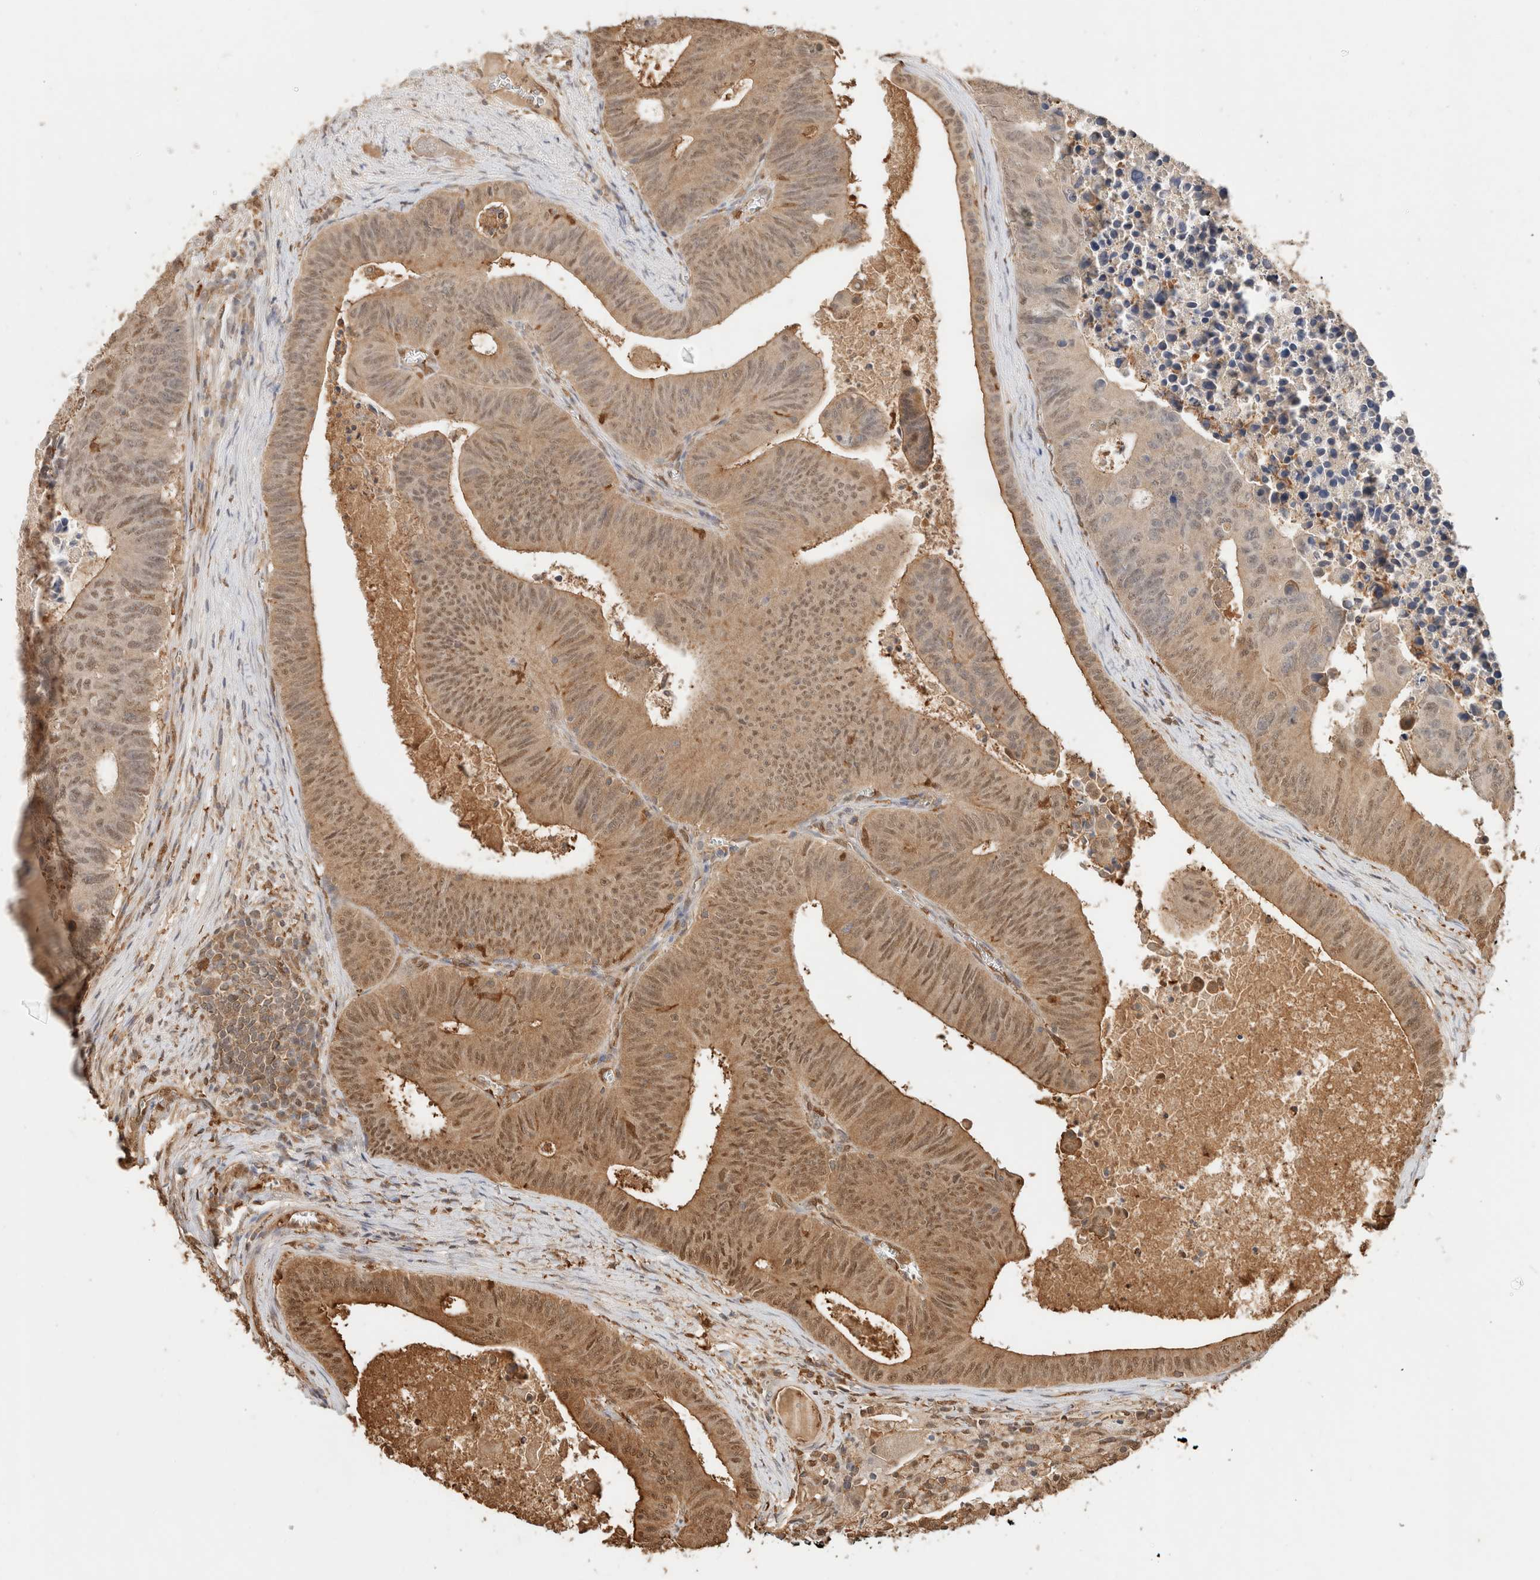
{"staining": {"intensity": "moderate", "quantity": ">75%", "location": "cytoplasmic/membranous,nuclear"}, "tissue": "colorectal cancer", "cell_type": "Tumor cells", "image_type": "cancer", "snomed": [{"axis": "morphology", "description": "Adenocarcinoma, NOS"}, {"axis": "topography", "description": "Colon"}], "caption": "Colorectal cancer (adenocarcinoma) tissue reveals moderate cytoplasmic/membranous and nuclear staining in about >75% of tumor cells, visualized by immunohistochemistry.", "gene": "YWHAH", "patient": {"sex": "male", "age": 87}}